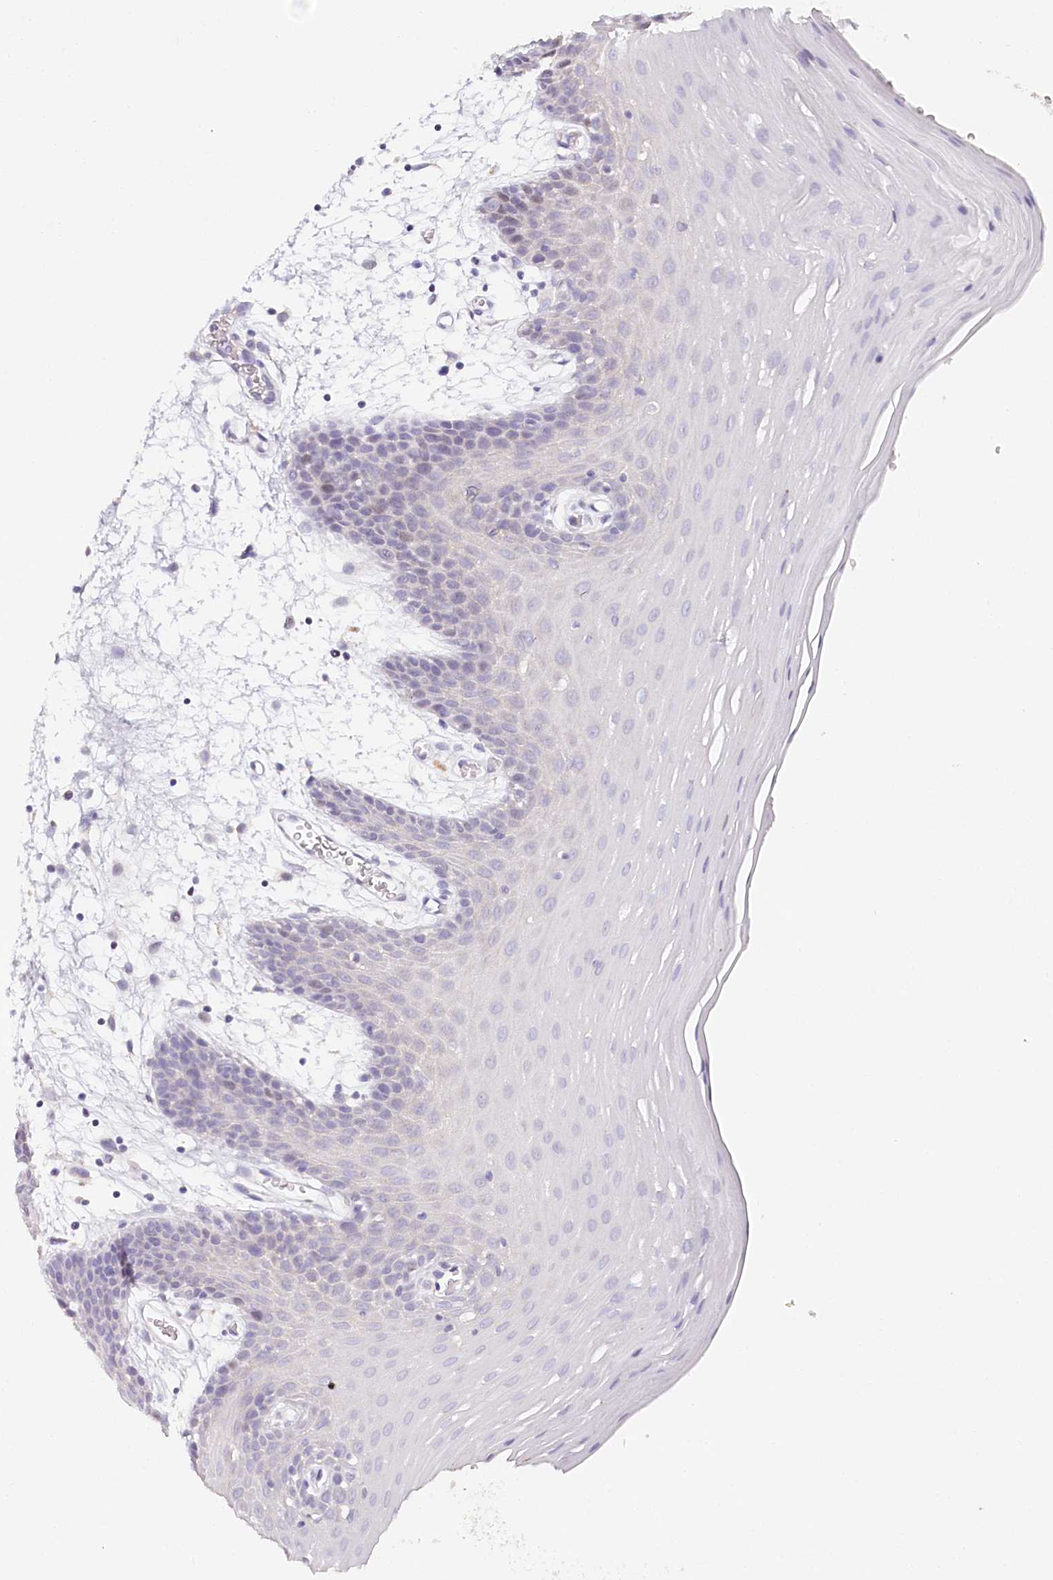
{"staining": {"intensity": "moderate", "quantity": "<25%", "location": "nuclear"}, "tissue": "oral mucosa", "cell_type": "Squamous epithelial cells", "image_type": "normal", "snomed": [{"axis": "morphology", "description": "Normal tissue, NOS"}, {"axis": "topography", "description": "Skeletal muscle"}, {"axis": "topography", "description": "Oral tissue"}, {"axis": "topography", "description": "Salivary gland"}, {"axis": "topography", "description": "Peripheral nerve tissue"}], "caption": "Squamous epithelial cells display low levels of moderate nuclear expression in approximately <25% of cells in unremarkable oral mucosa. (DAB (3,3'-diaminobenzidine) IHC with brightfield microscopy, high magnification).", "gene": "TP53", "patient": {"sex": "male", "age": 54}}